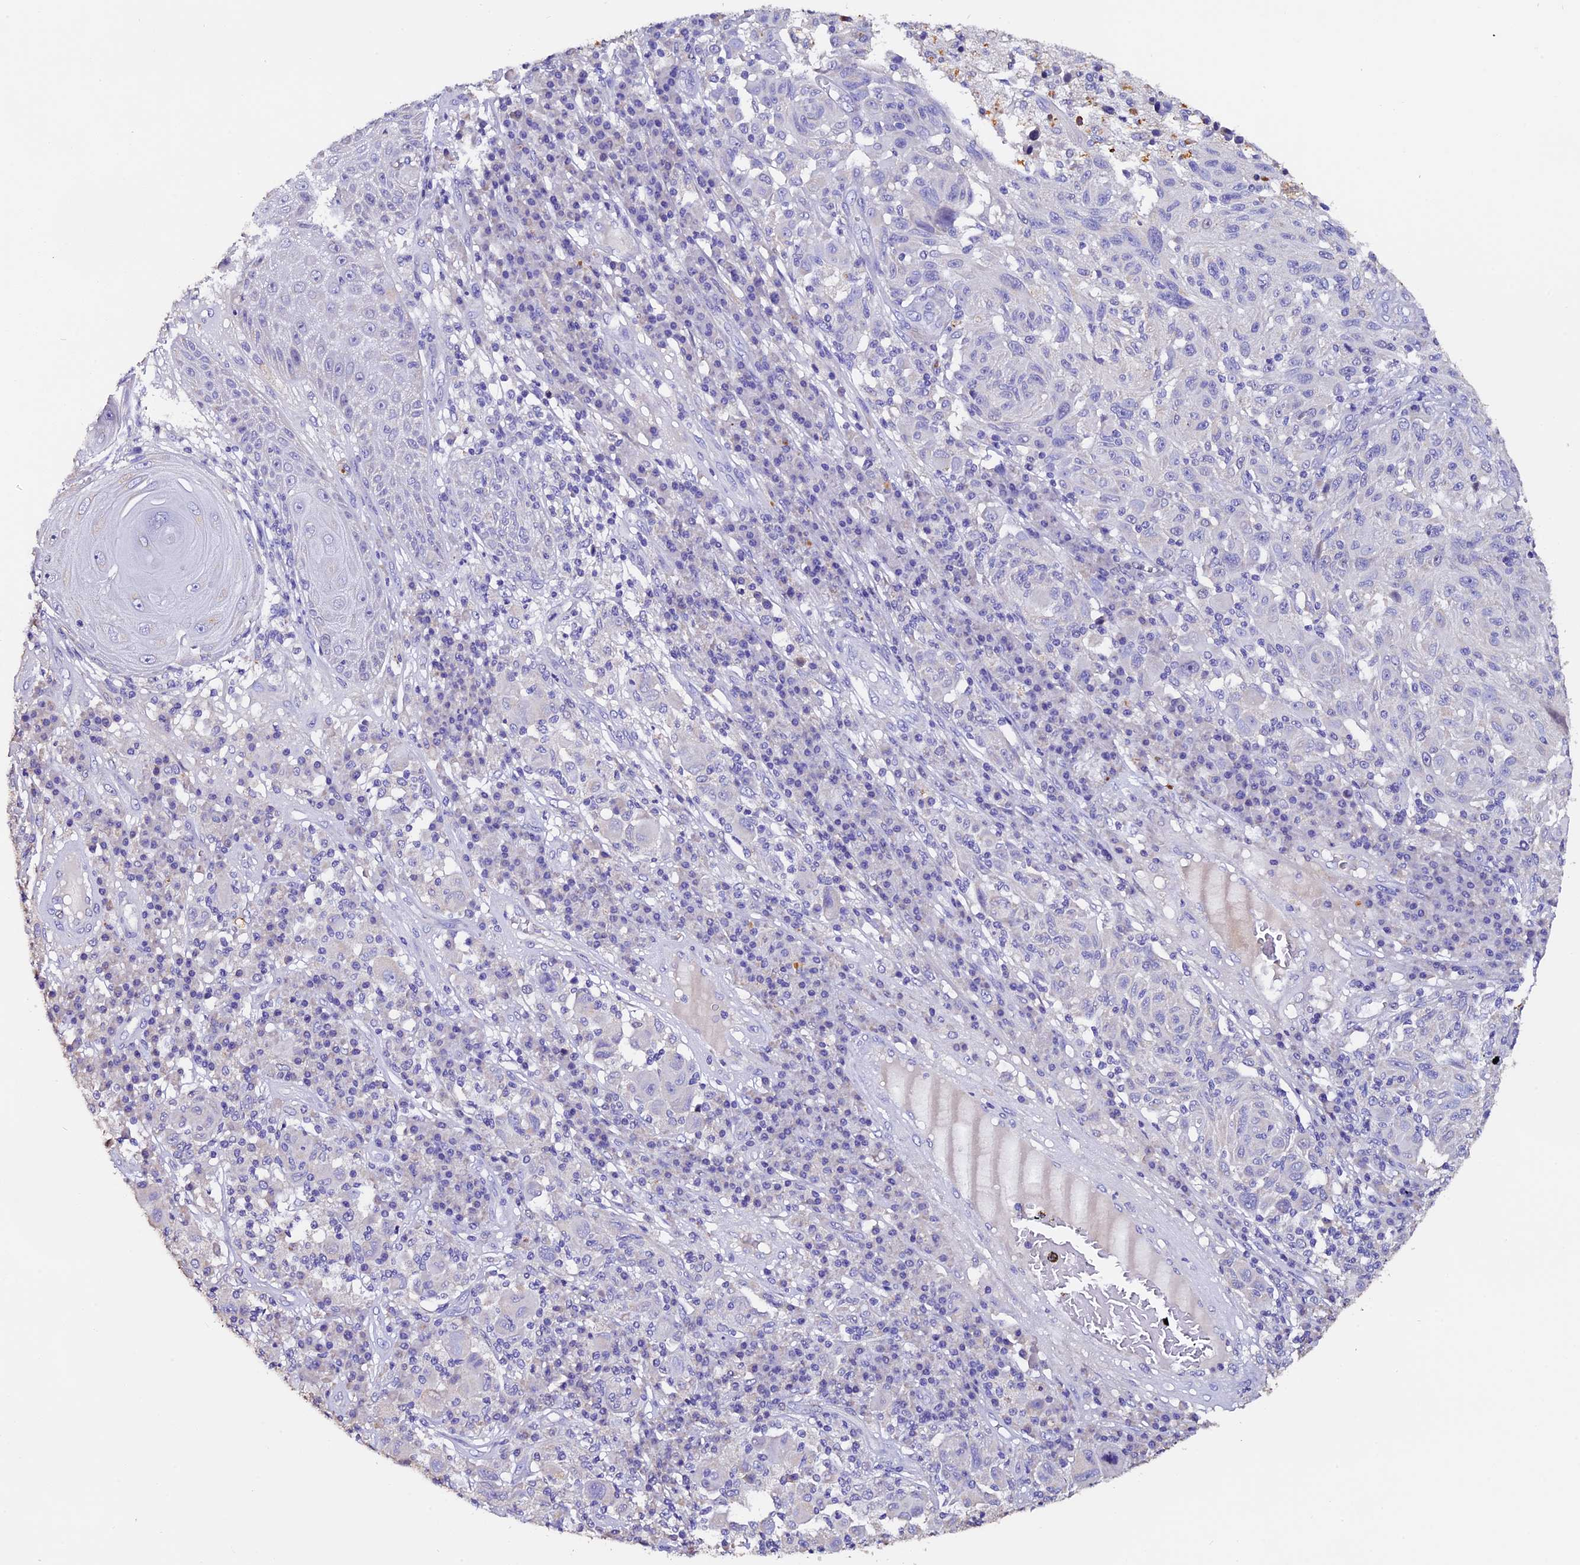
{"staining": {"intensity": "negative", "quantity": "none", "location": "none"}, "tissue": "melanoma", "cell_type": "Tumor cells", "image_type": "cancer", "snomed": [{"axis": "morphology", "description": "Malignant melanoma, NOS"}, {"axis": "topography", "description": "Skin"}], "caption": "This is an immunohistochemistry image of human malignant melanoma. There is no positivity in tumor cells.", "gene": "FBXW9", "patient": {"sex": "male", "age": 53}}